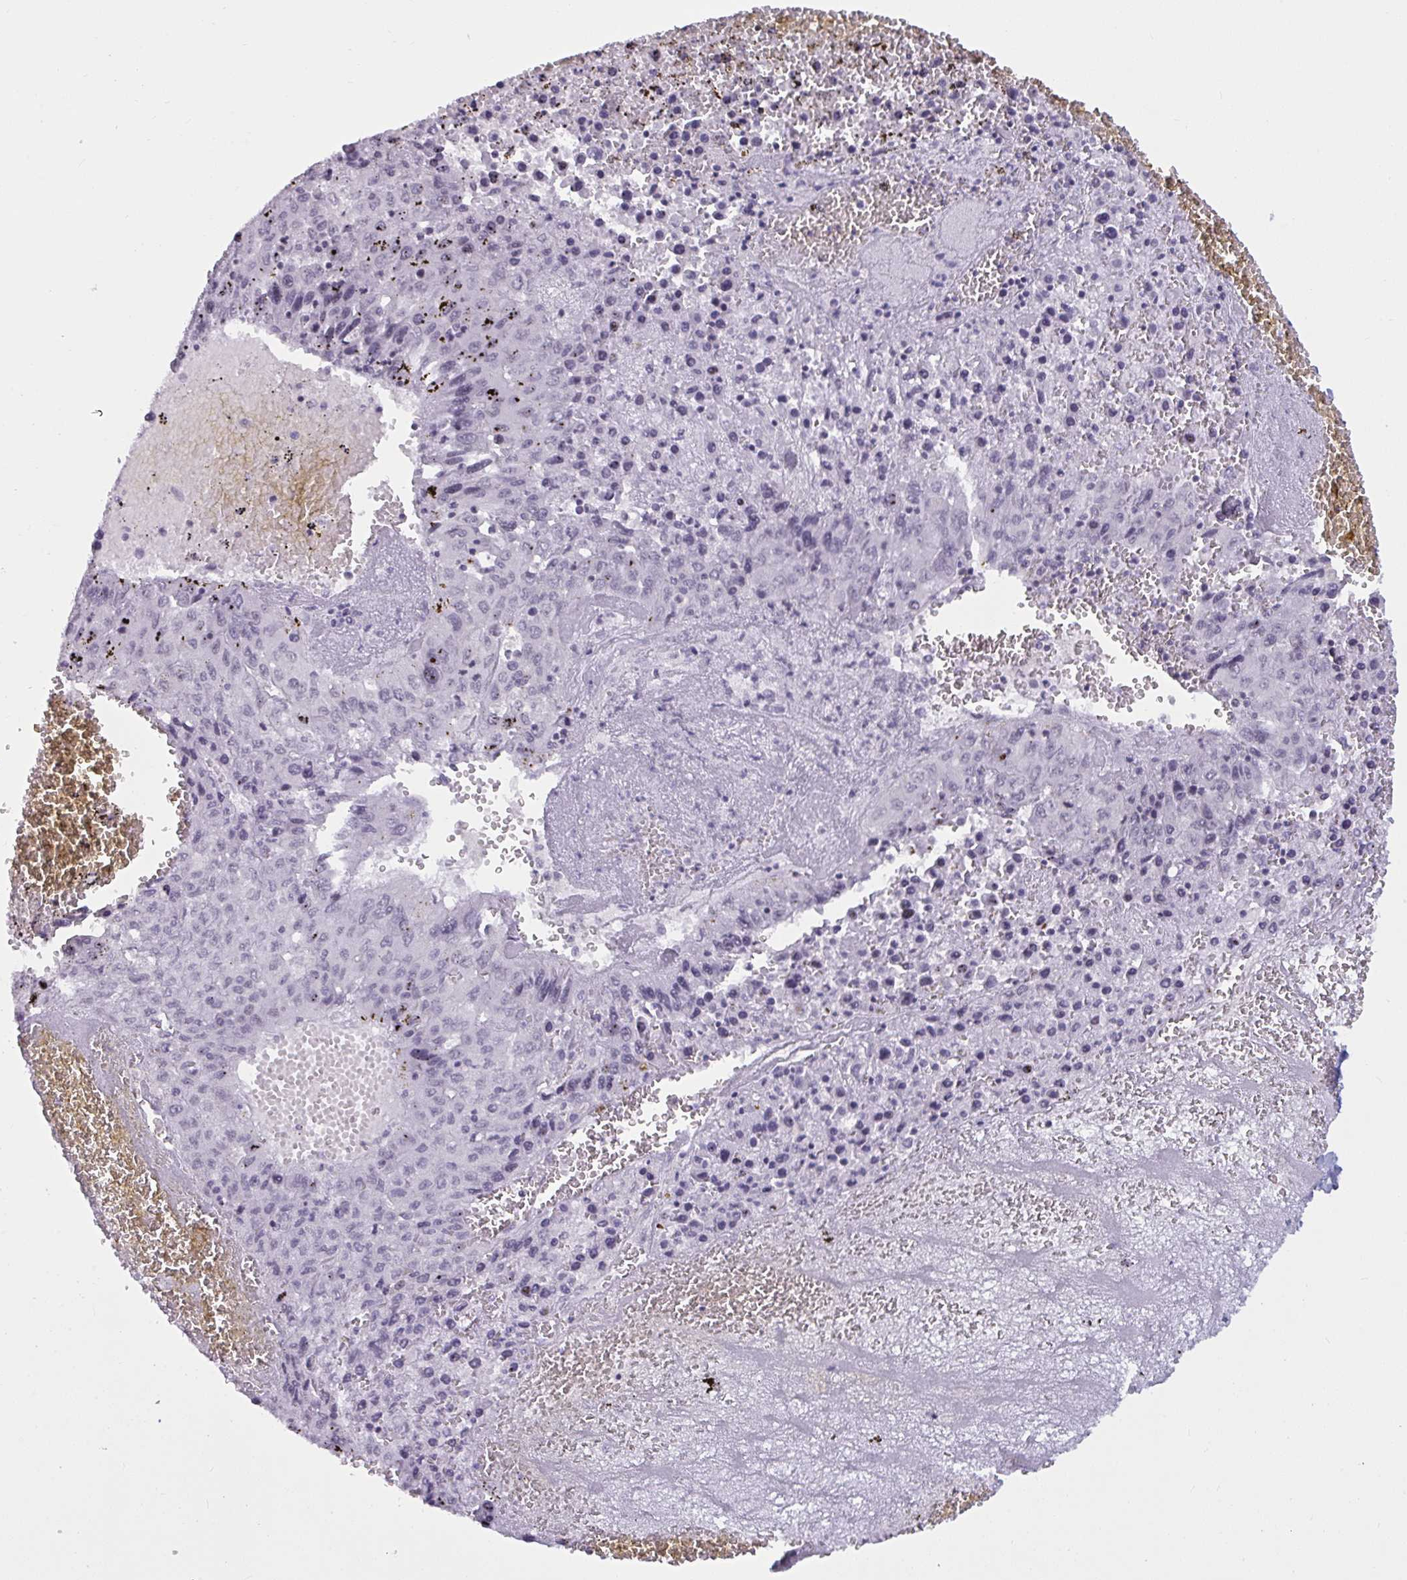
{"staining": {"intensity": "negative", "quantity": "none", "location": "none"}, "tissue": "liver cancer", "cell_type": "Tumor cells", "image_type": "cancer", "snomed": [{"axis": "morphology", "description": "Carcinoma, Hepatocellular, NOS"}, {"axis": "topography", "description": "Liver"}], "caption": "Tumor cells are negative for protein expression in human hepatocellular carcinoma (liver).", "gene": "TBC1D4", "patient": {"sex": "female", "age": 53}}